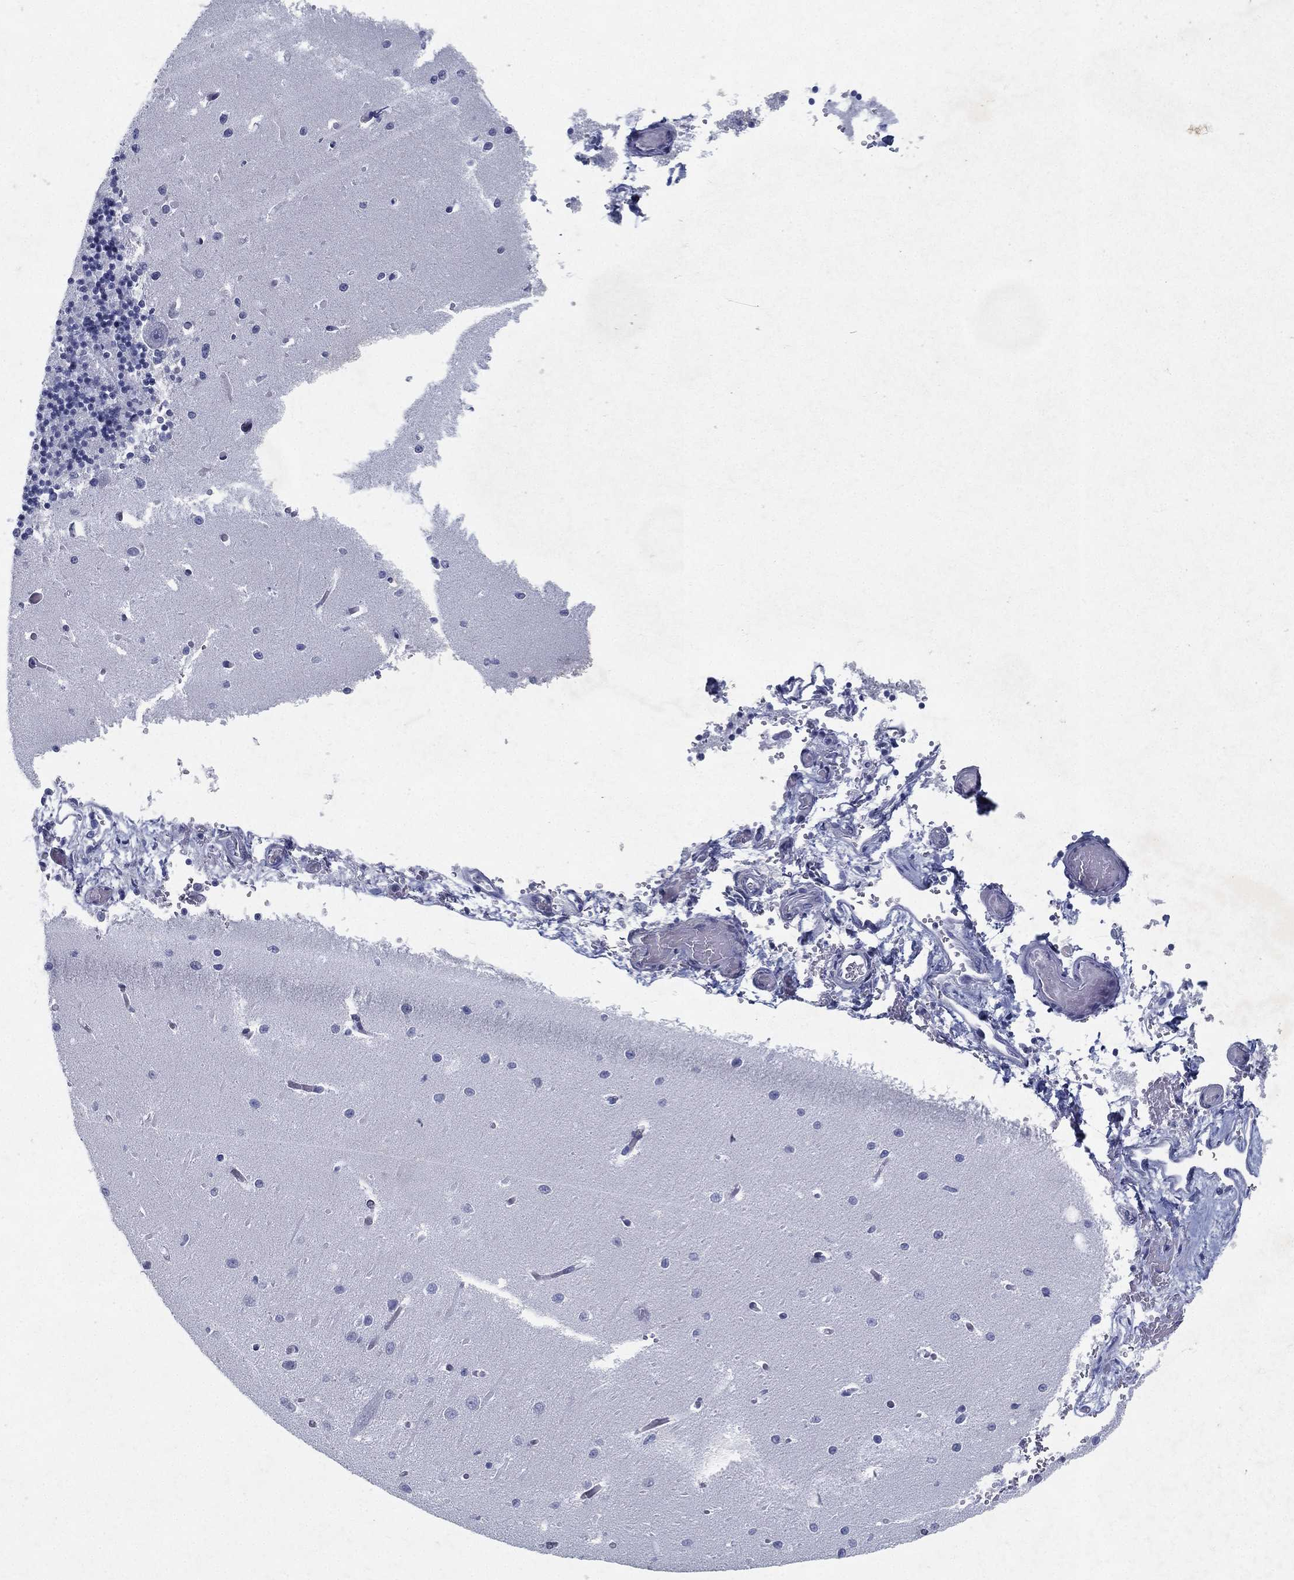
{"staining": {"intensity": "negative", "quantity": "none", "location": "none"}, "tissue": "cerebellum", "cell_type": "Cells in granular layer", "image_type": "normal", "snomed": [{"axis": "morphology", "description": "Normal tissue, NOS"}, {"axis": "topography", "description": "Cerebellum"}], "caption": "Protein analysis of benign cerebellum displays no significant staining in cells in granular layer.", "gene": "RGS13", "patient": {"sex": "female", "age": 64}}